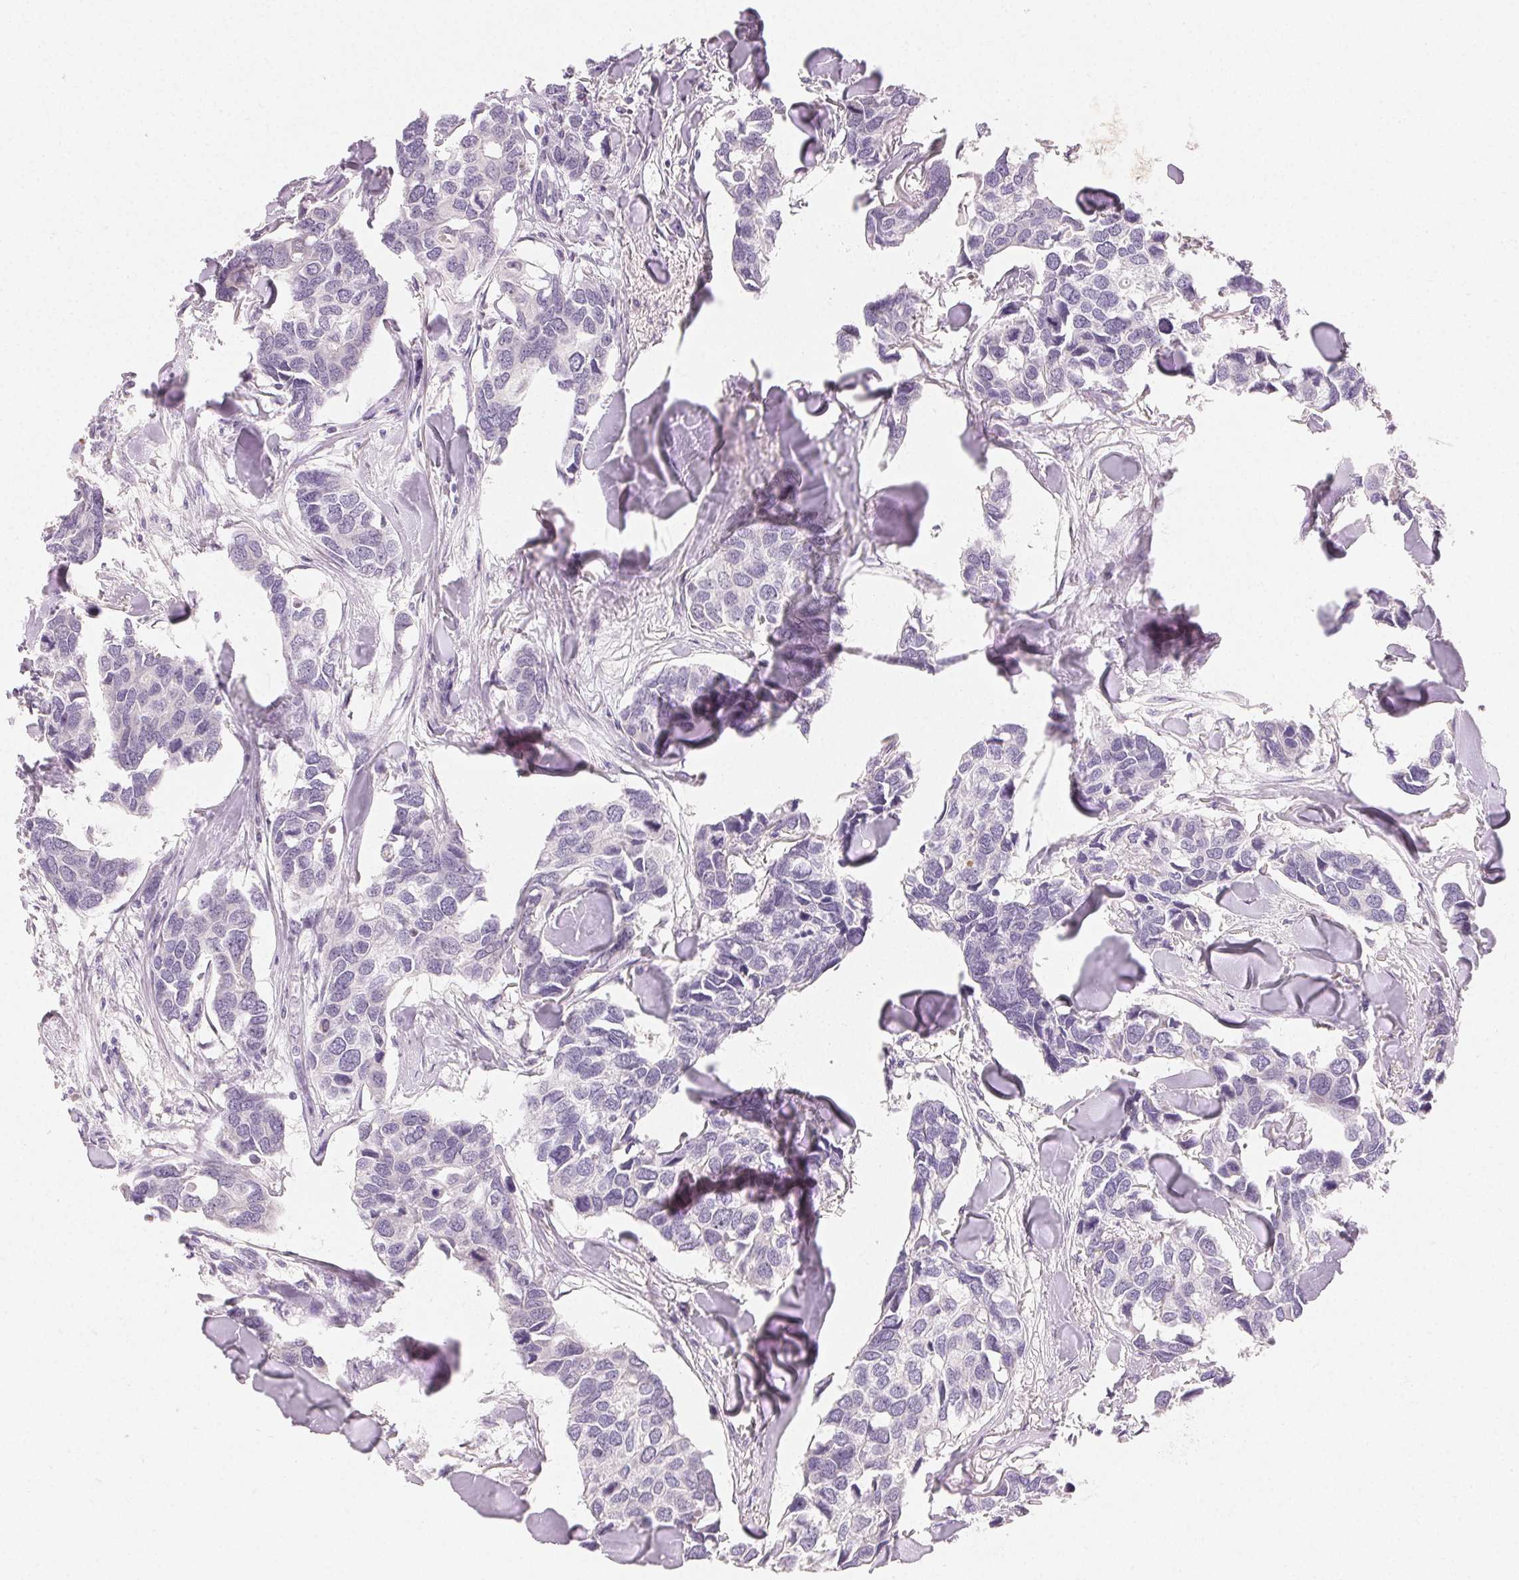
{"staining": {"intensity": "negative", "quantity": "none", "location": "none"}, "tissue": "breast cancer", "cell_type": "Tumor cells", "image_type": "cancer", "snomed": [{"axis": "morphology", "description": "Duct carcinoma"}, {"axis": "topography", "description": "Breast"}], "caption": "Breast cancer was stained to show a protein in brown. There is no significant positivity in tumor cells.", "gene": "MYBL1", "patient": {"sex": "female", "age": 83}}